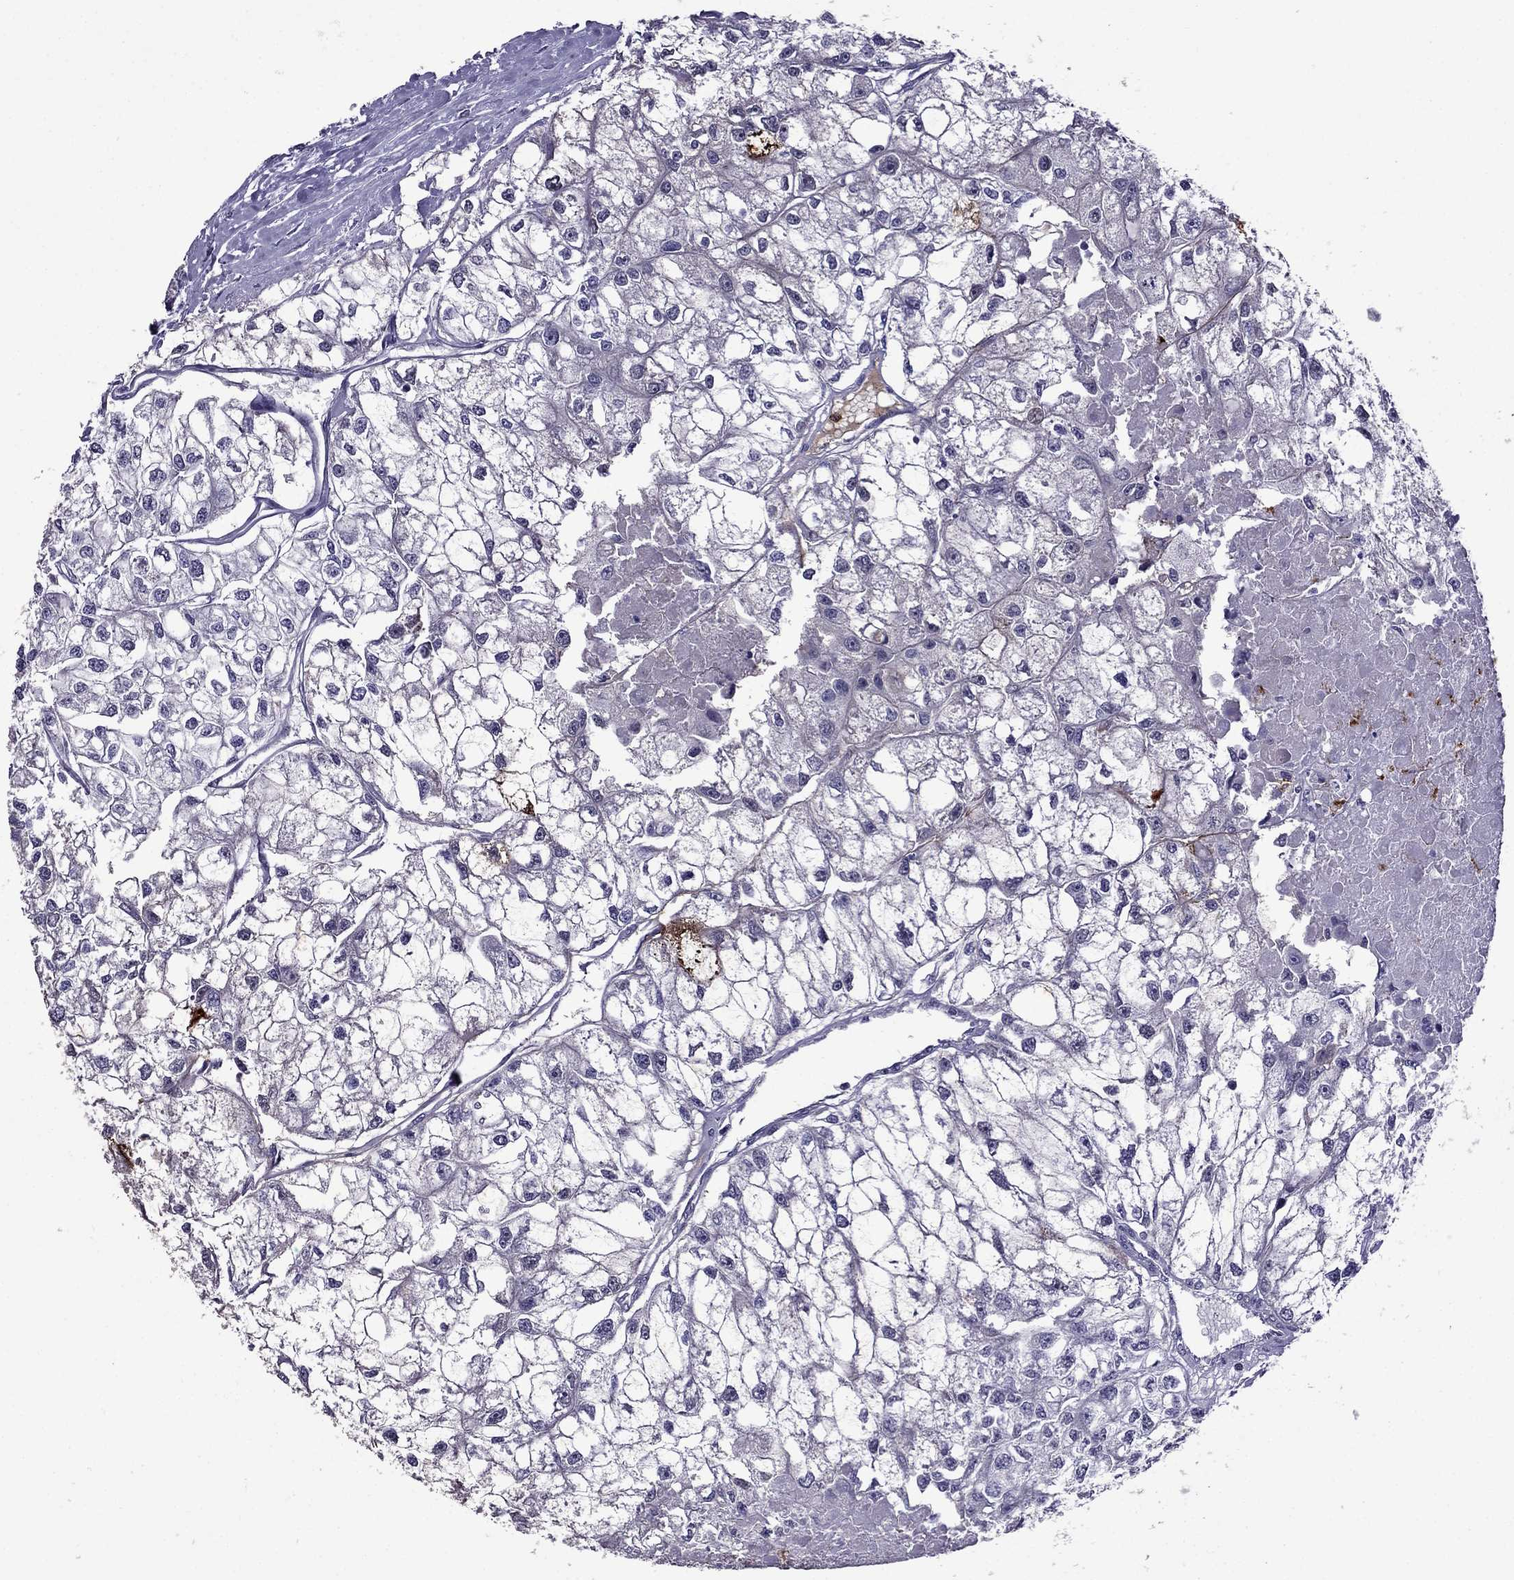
{"staining": {"intensity": "negative", "quantity": "none", "location": "none"}, "tissue": "renal cancer", "cell_type": "Tumor cells", "image_type": "cancer", "snomed": [{"axis": "morphology", "description": "Adenocarcinoma, NOS"}, {"axis": "topography", "description": "Kidney"}], "caption": "This is an IHC image of human renal cancer. There is no expression in tumor cells.", "gene": "OLFM4", "patient": {"sex": "male", "age": 56}}